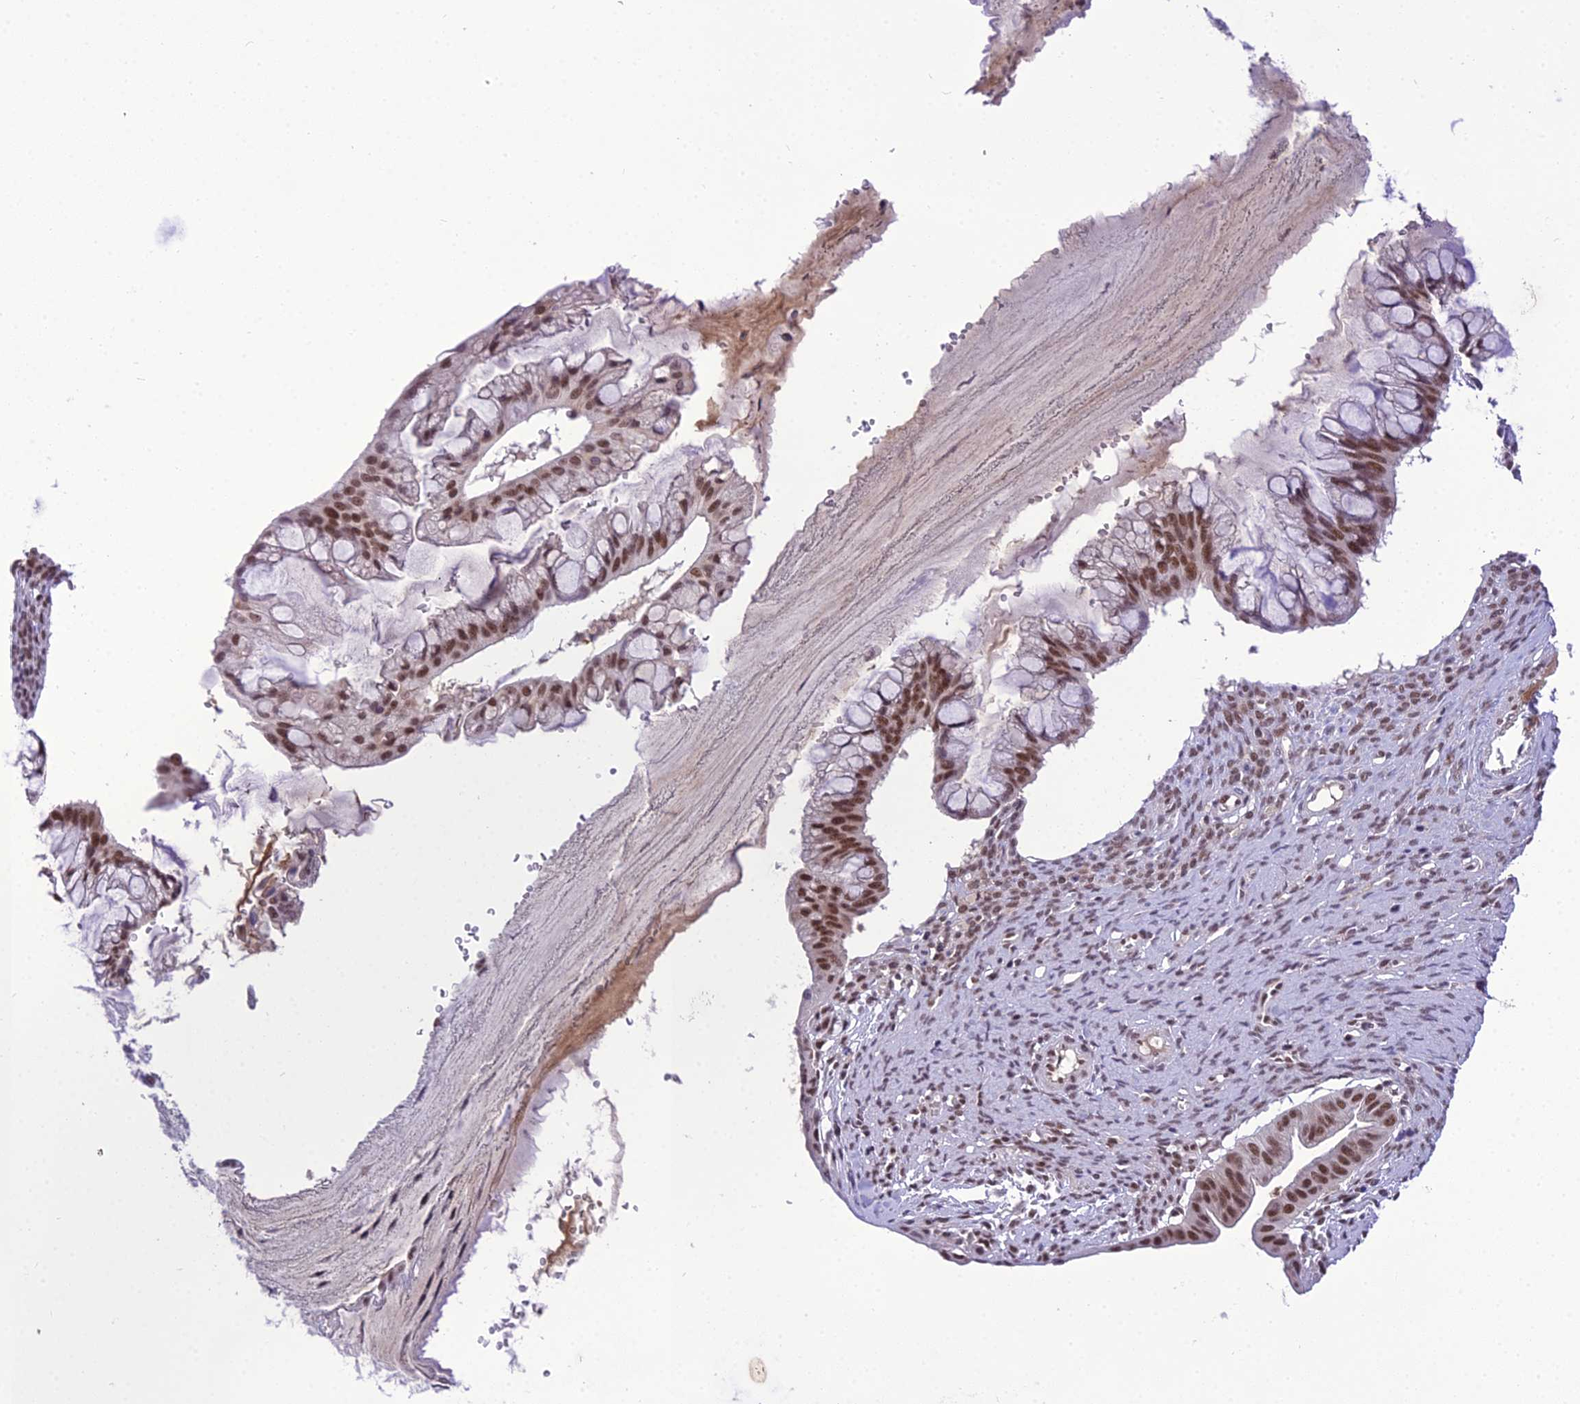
{"staining": {"intensity": "moderate", "quantity": ">75%", "location": "nuclear"}, "tissue": "ovarian cancer", "cell_type": "Tumor cells", "image_type": "cancer", "snomed": [{"axis": "morphology", "description": "Cystadenocarcinoma, mucinous, NOS"}, {"axis": "topography", "description": "Ovary"}], "caption": "Protein analysis of ovarian mucinous cystadenocarcinoma tissue reveals moderate nuclear staining in approximately >75% of tumor cells. (Brightfield microscopy of DAB IHC at high magnification).", "gene": "SH3RF3", "patient": {"sex": "female", "age": 73}}